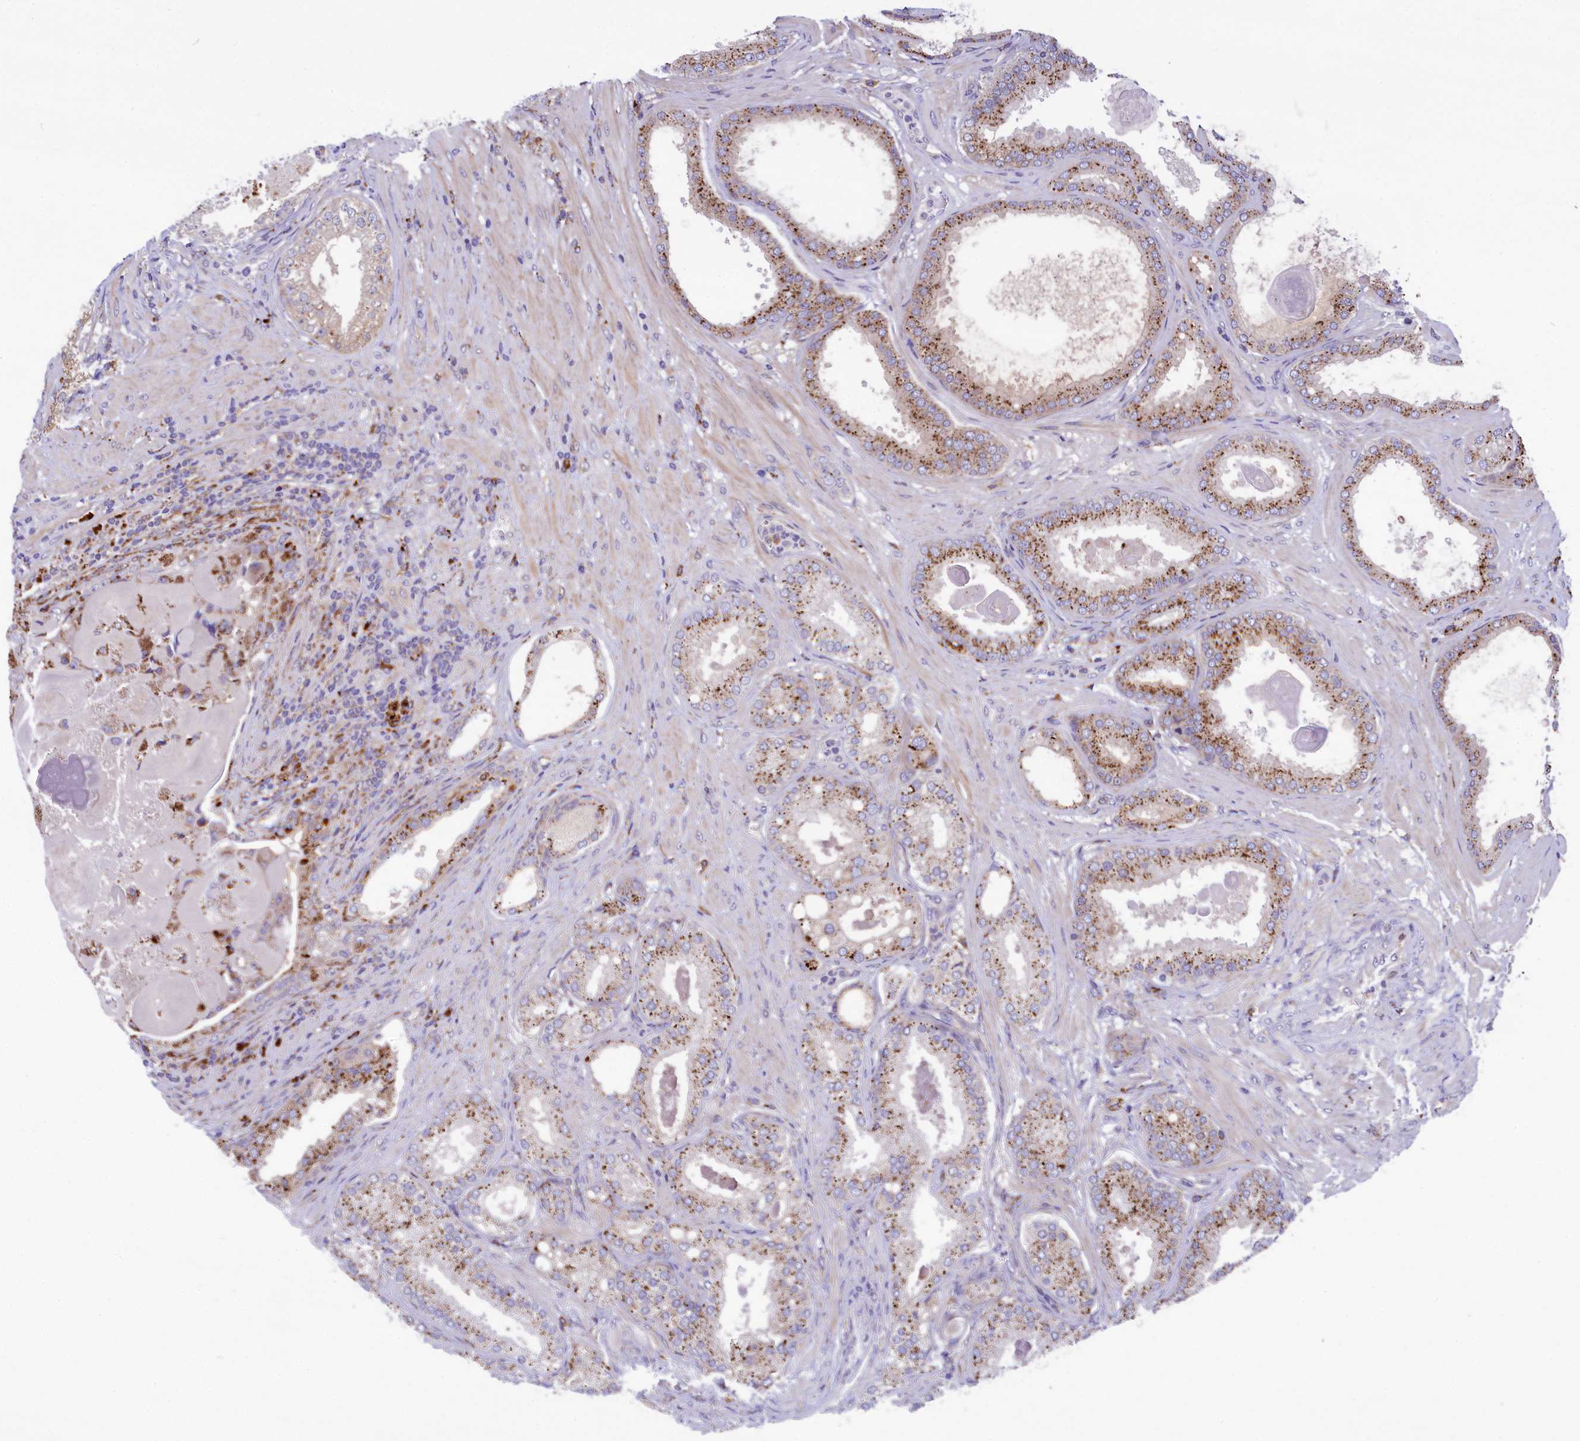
{"staining": {"intensity": "moderate", "quantity": ">75%", "location": "cytoplasmic/membranous"}, "tissue": "prostate cancer", "cell_type": "Tumor cells", "image_type": "cancer", "snomed": [{"axis": "morphology", "description": "Adenocarcinoma, Low grade"}, {"axis": "topography", "description": "Prostate"}], "caption": "Immunohistochemical staining of adenocarcinoma (low-grade) (prostate) reveals medium levels of moderate cytoplasmic/membranous expression in about >75% of tumor cells.", "gene": "MAN2B1", "patient": {"sex": "male", "age": 59}}